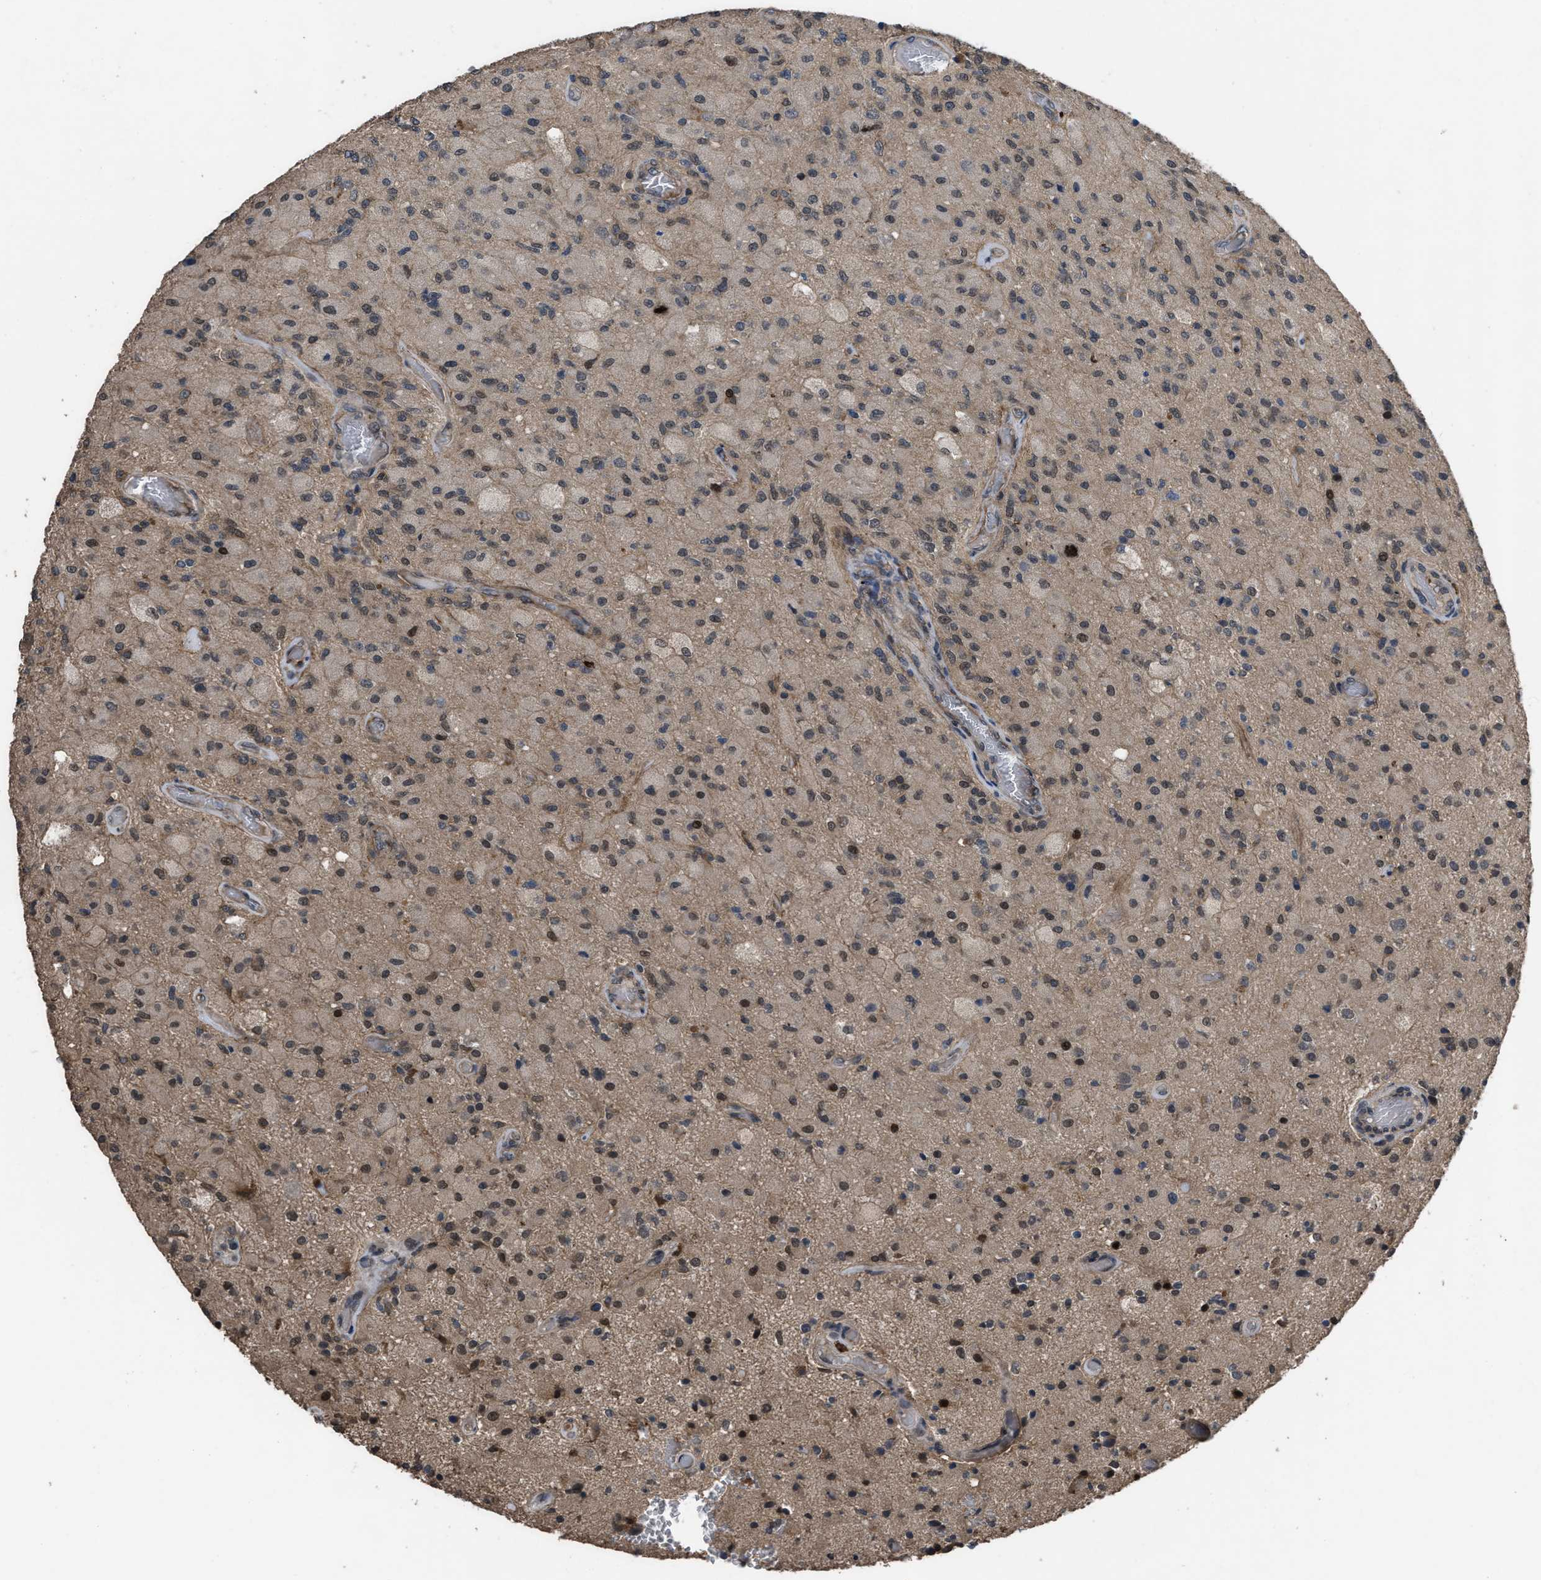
{"staining": {"intensity": "weak", "quantity": ">75%", "location": "cytoplasmic/membranous,nuclear"}, "tissue": "glioma", "cell_type": "Tumor cells", "image_type": "cancer", "snomed": [{"axis": "morphology", "description": "Normal tissue, NOS"}, {"axis": "morphology", "description": "Glioma, malignant, High grade"}, {"axis": "topography", "description": "Cerebral cortex"}], "caption": "Immunohistochemical staining of human glioma reveals low levels of weak cytoplasmic/membranous and nuclear protein staining in about >75% of tumor cells.", "gene": "UTRN", "patient": {"sex": "male", "age": 77}}